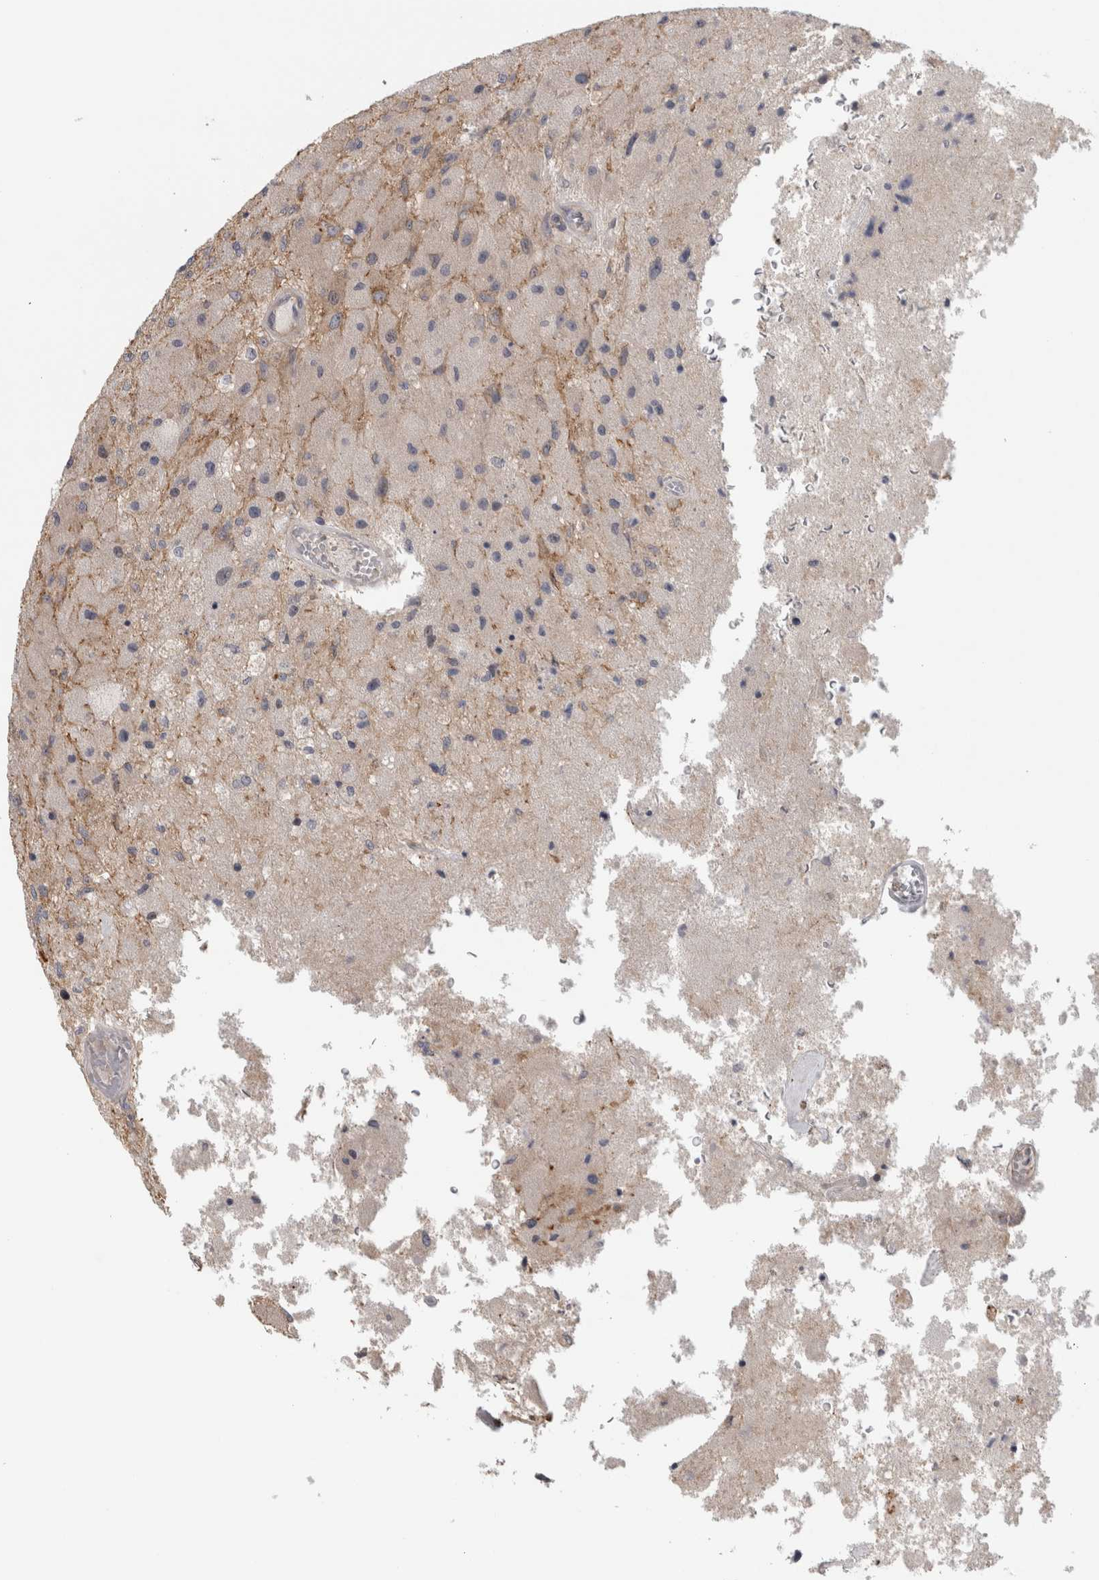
{"staining": {"intensity": "negative", "quantity": "none", "location": "none"}, "tissue": "glioma", "cell_type": "Tumor cells", "image_type": "cancer", "snomed": [{"axis": "morphology", "description": "Normal tissue, NOS"}, {"axis": "morphology", "description": "Glioma, malignant, High grade"}, {"axis": "topography", "description": "Cerebral cortex"}], "caption": "IHC histopathology image of neoplastic tissue: malignant glioma (high-grade) stained with DAB exhibits no significant protein positivity in tumor cells.", "gene": "ZNF804B", "patient": {"sex": "male", "age": 77}}